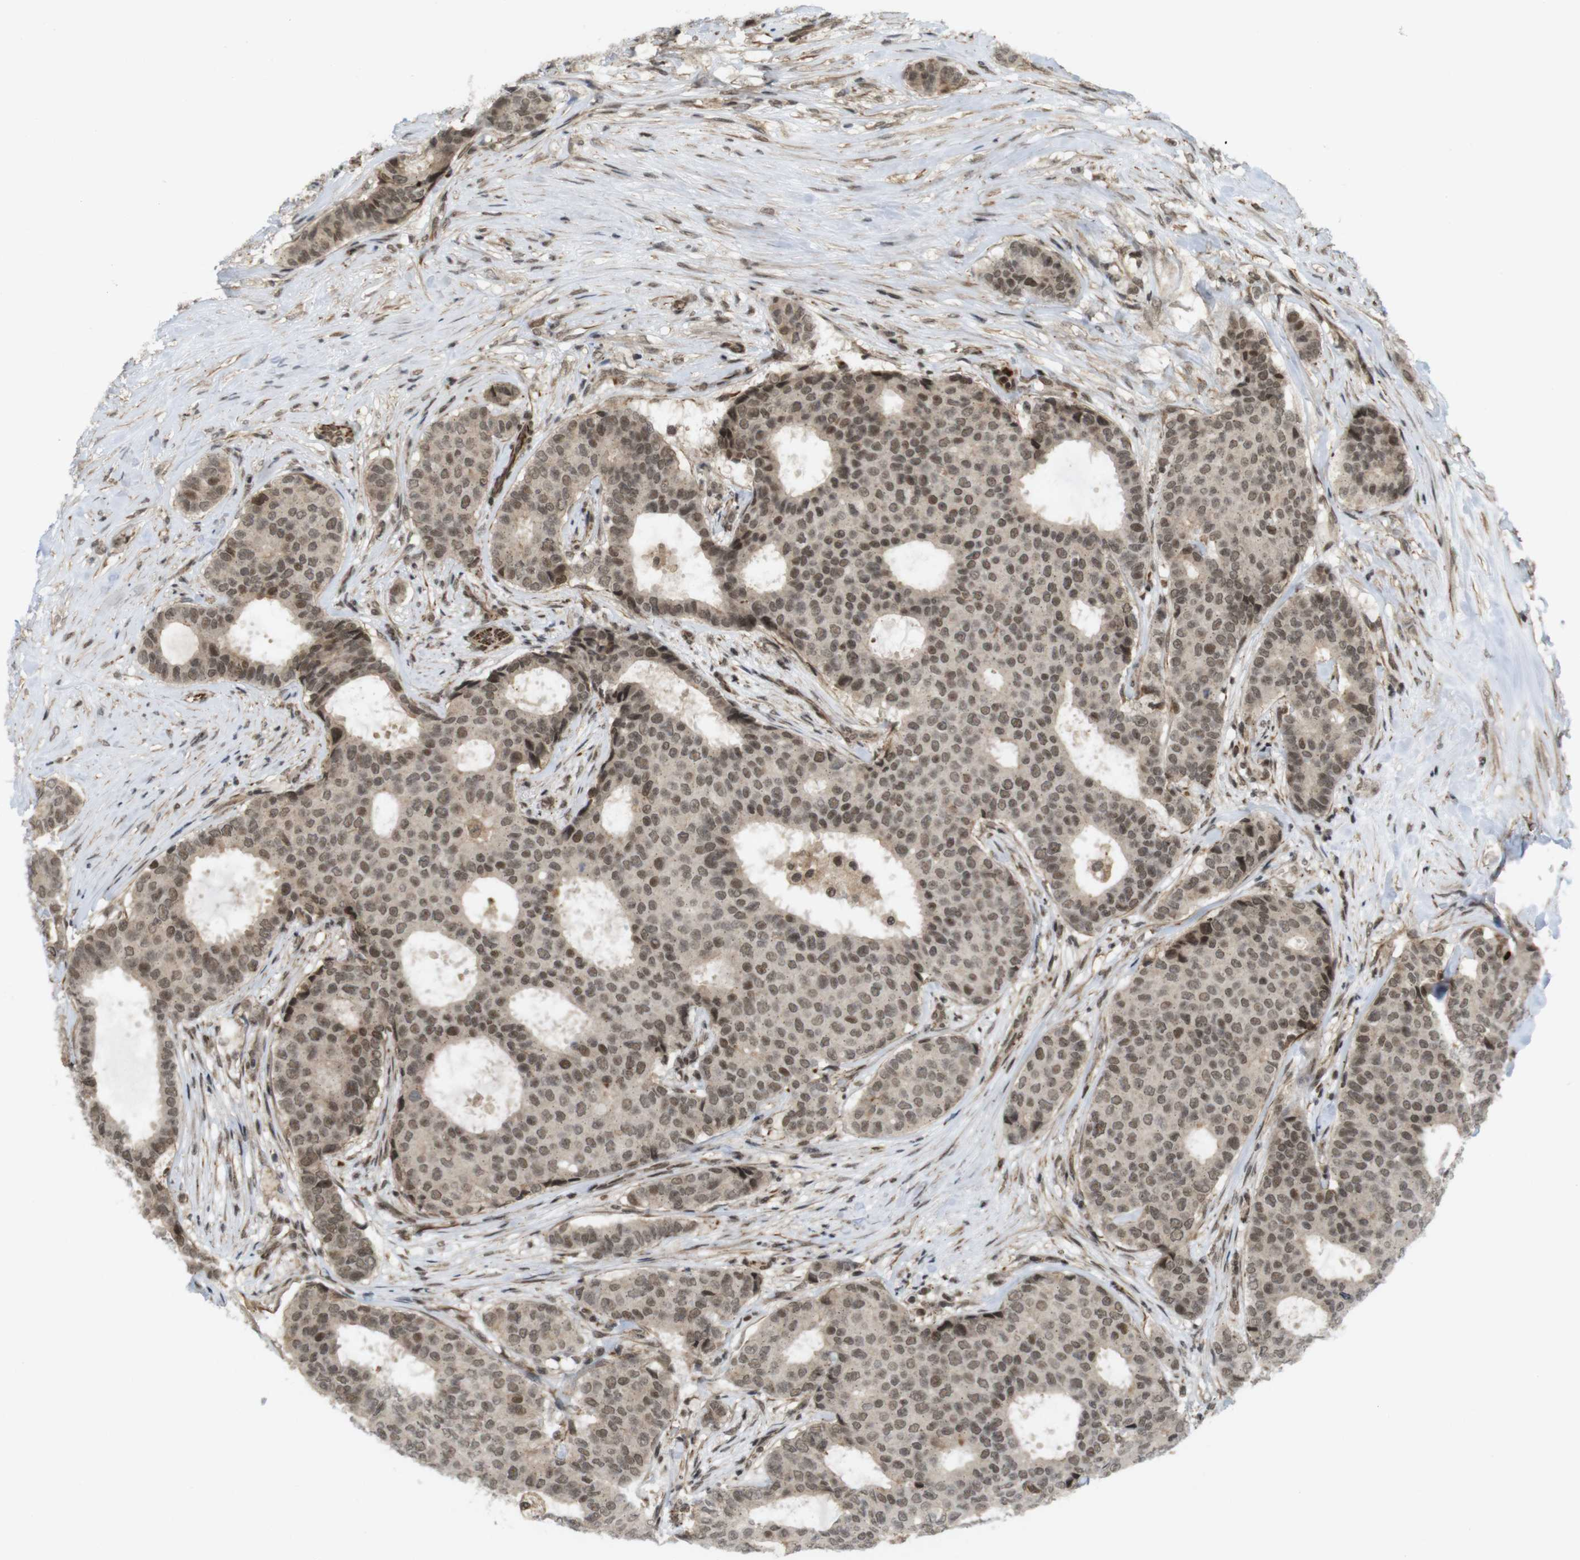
{"staining": {"intensity": "moderate", "quantity": ">75%", "location": "nuclear"}, "tissue": "breast cancer", "cell_type": "Tumor cells", "image_type": "cancer", "snomed": [{"axis": "morphology", "description": "Duct carcinoma"}, {"axis": "topography", "description": "Breast"}], "caption": "Immunohistochemical staining of human breast cancer (infiltrating ductal carcinoma) reveals medium levels of moderate nuclear positivity in approximately >75% of tumor cells.", "gene": "SP2", "patient": {"sex": "female", "age": 75}}